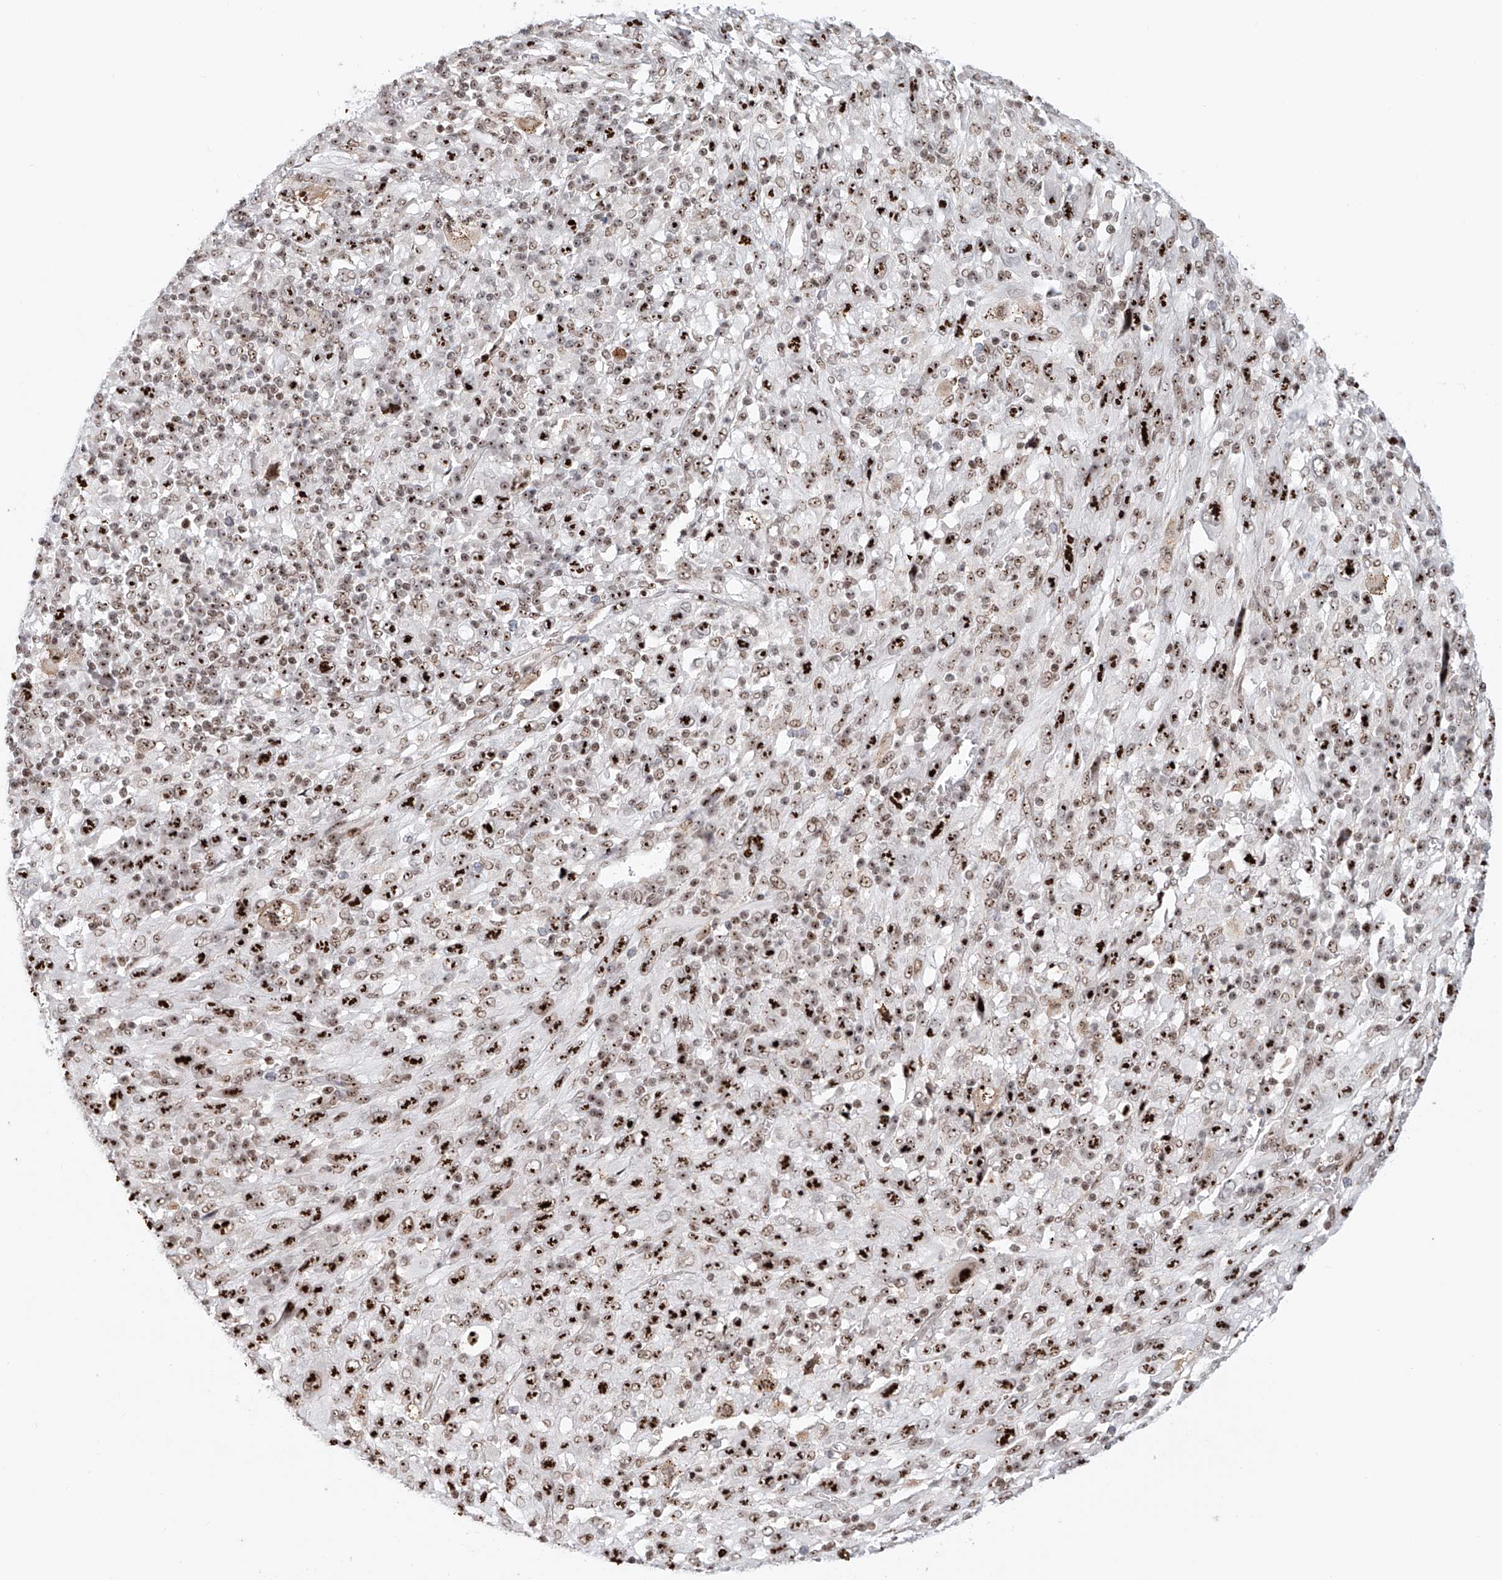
{"staining": {"intensity": "strong", "quantity": ">75%", "location": "nuclear"}, "tissue": "melanoma", "cell_type": "Tumor cells", "image_type": "cancer", "snomed": [{"axis": "morphology", "description": "Malignant melanoma, Metastatic site"}, {"axis": "topography", "description": "Skin"}], "caption": "This is an image of immunohistochemistry staining of malignant melanoma (metastatic site), which shows strong staining in the nuclear of tumor cells.", "gene": "PRUNE2", "patient": {"sex": "female", "age": 56}}